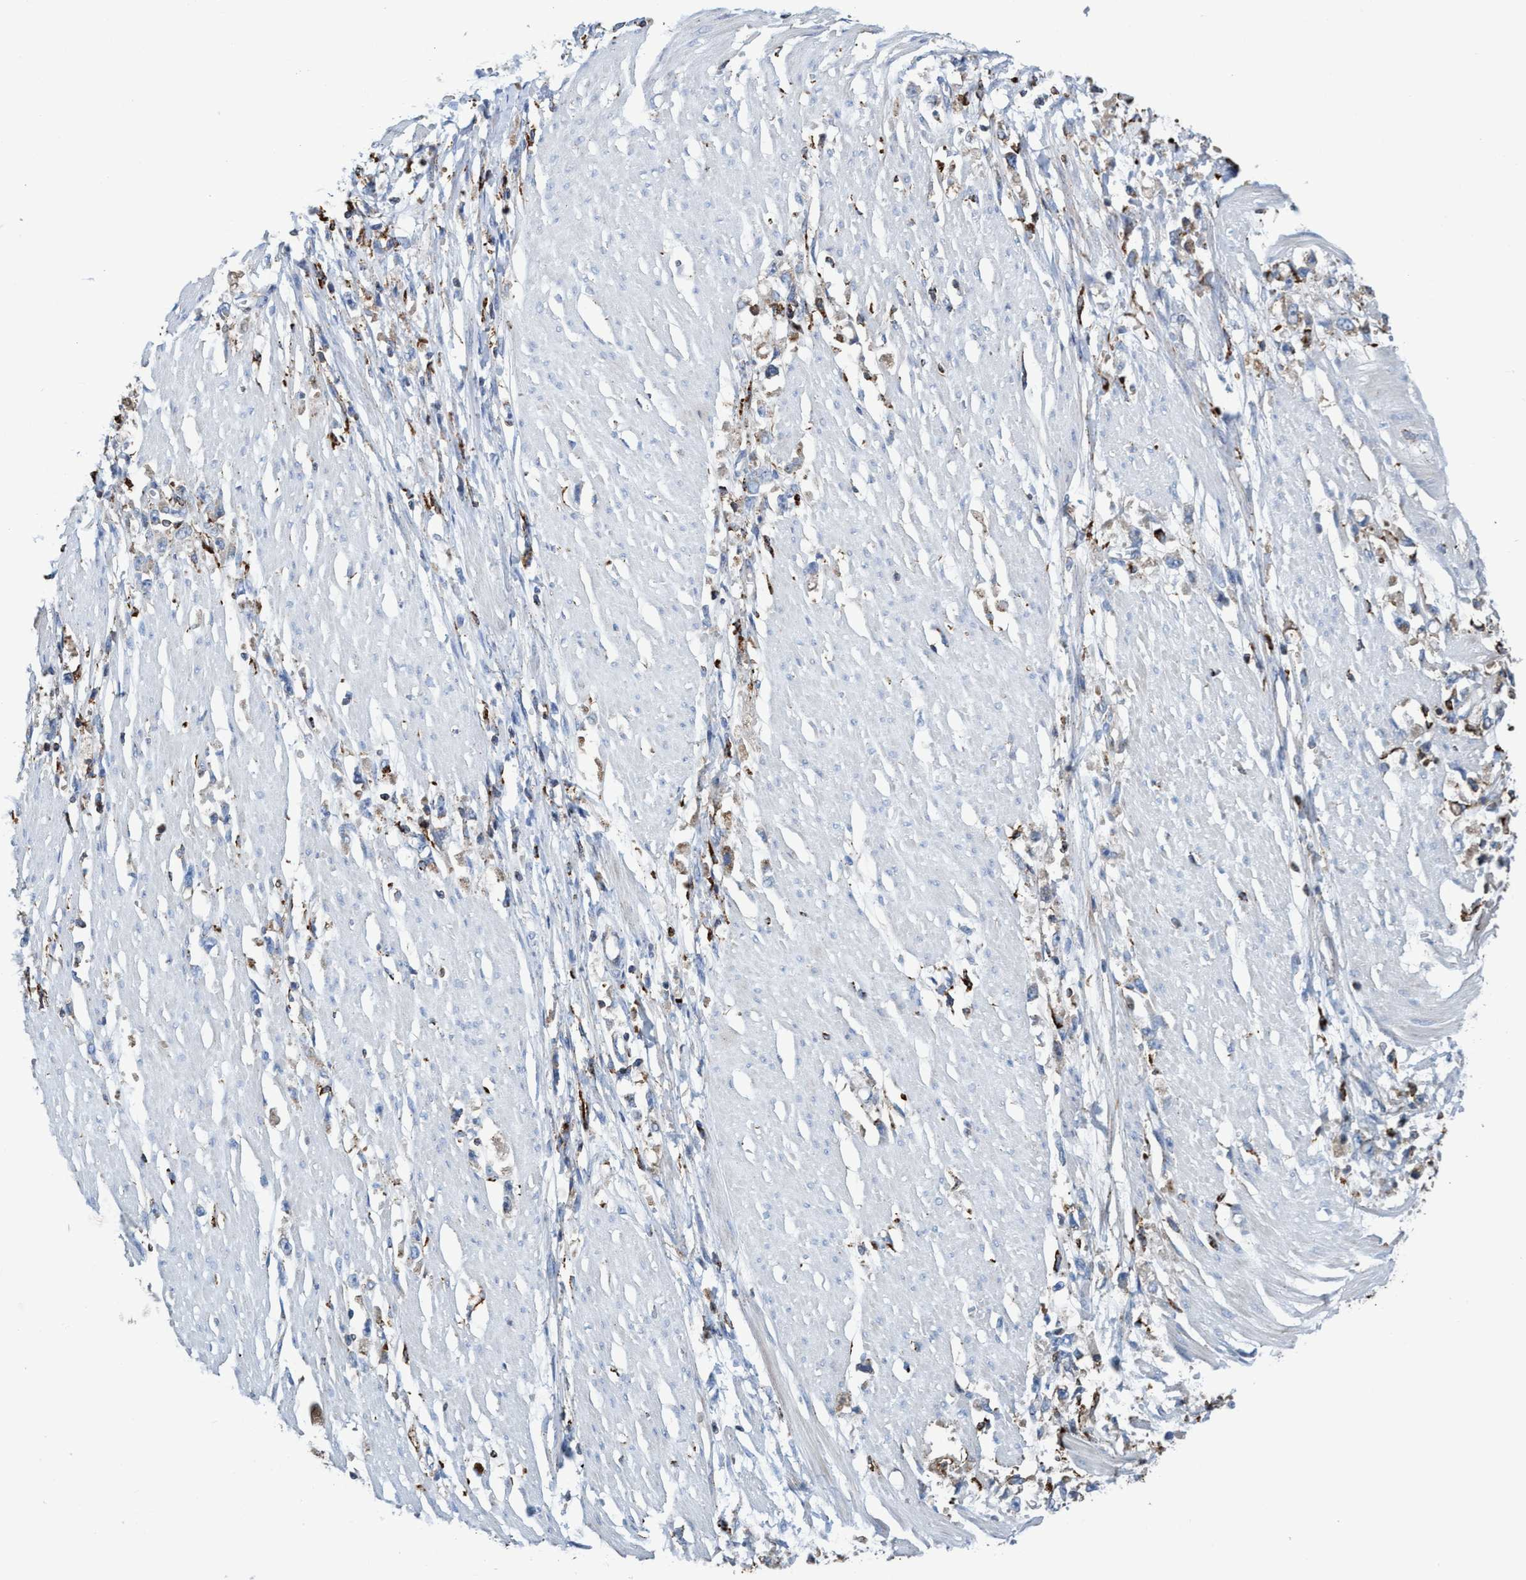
{"staining": {"intensity": "moderate", "quantity": "25%-75%", "location": "cytoplasmic/membranous"}, "tissue": "stomach cancer", "cell_type": "Tumor cells", "image_type": "cancer", "snomed": [{"axis": "morphology", "description": "Adenocarcinoma, NOS"}, {"axis": "topography", "description": "Stomach"}], "caption": "Immunohistochemical staining of human stomach cancer demonstrates medium levels of moderate cytoplasmic/membranous protein staining in about 25%-75% of tumor cells.", "gene": "TRIM65", "patient": {"sex": "female", "age": 59}}